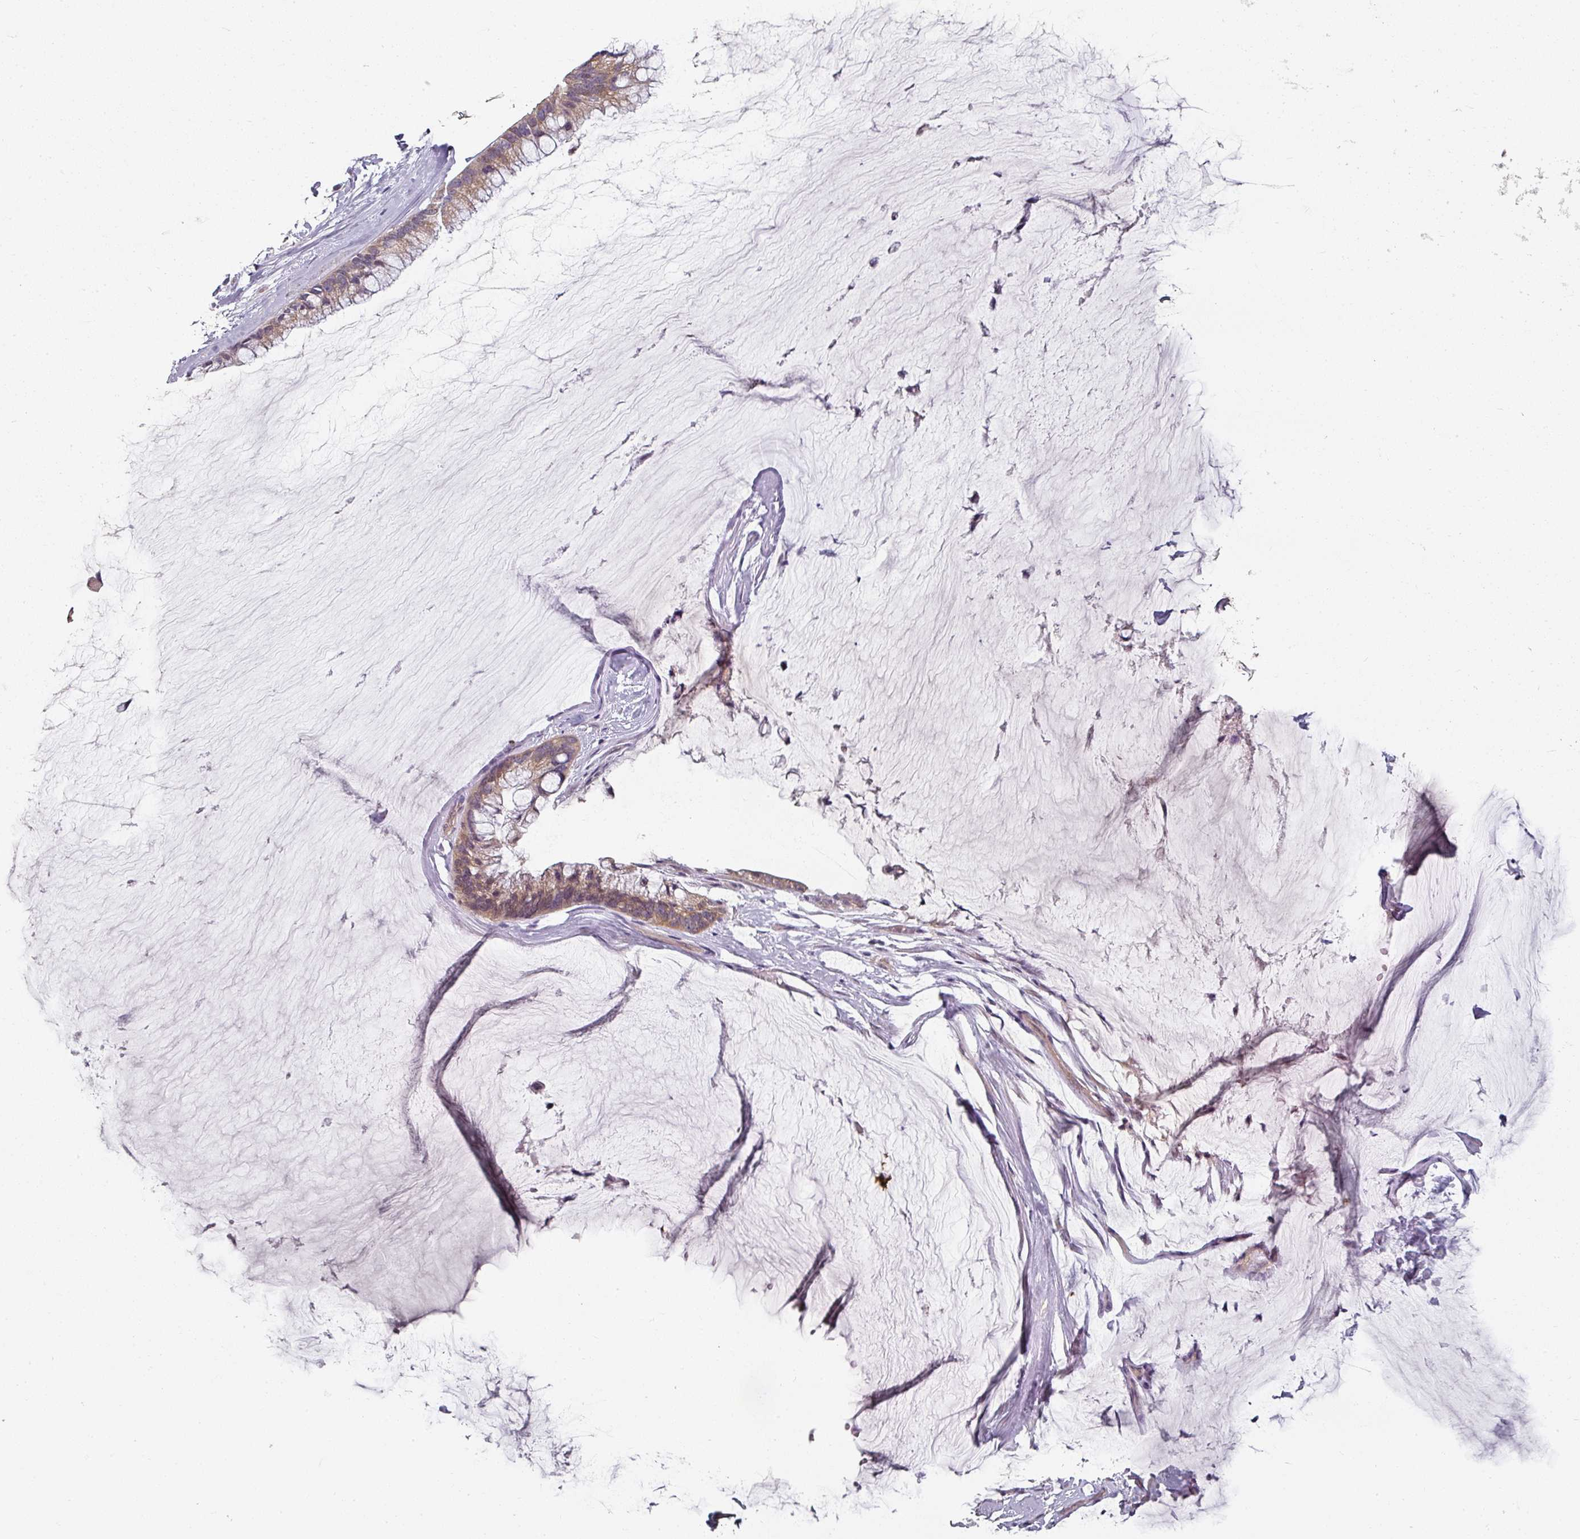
{"staining": {"intensity": "moderate", "quantity": ">75%", "location": "cytoplasmic/membranous"}, "tissue": "ovarian cancer", "cell_type": "Tumor cells", "image_type": "cancer", "snomed": [{"axis": "morphology", "description": "Cystadenocarcinoma, mucinous, NOS"}, {"axis": "topography", "description": "Ovary"}], "caption": "Immunohistochemistry (IHC) (DAB) staining of ovarian cancer demonstrates moderate cytoplasmic/membranous protein staining in approximately >75% of tumor cells. The staining is performed using DAB (3,3'-diaminobenzidine) brown chromogen to label protein expression. The nuclei are counter-stained blue using hematoxylin.", "gene": "MAP2K2", "patient": {"sex": "female", "age": 39}}